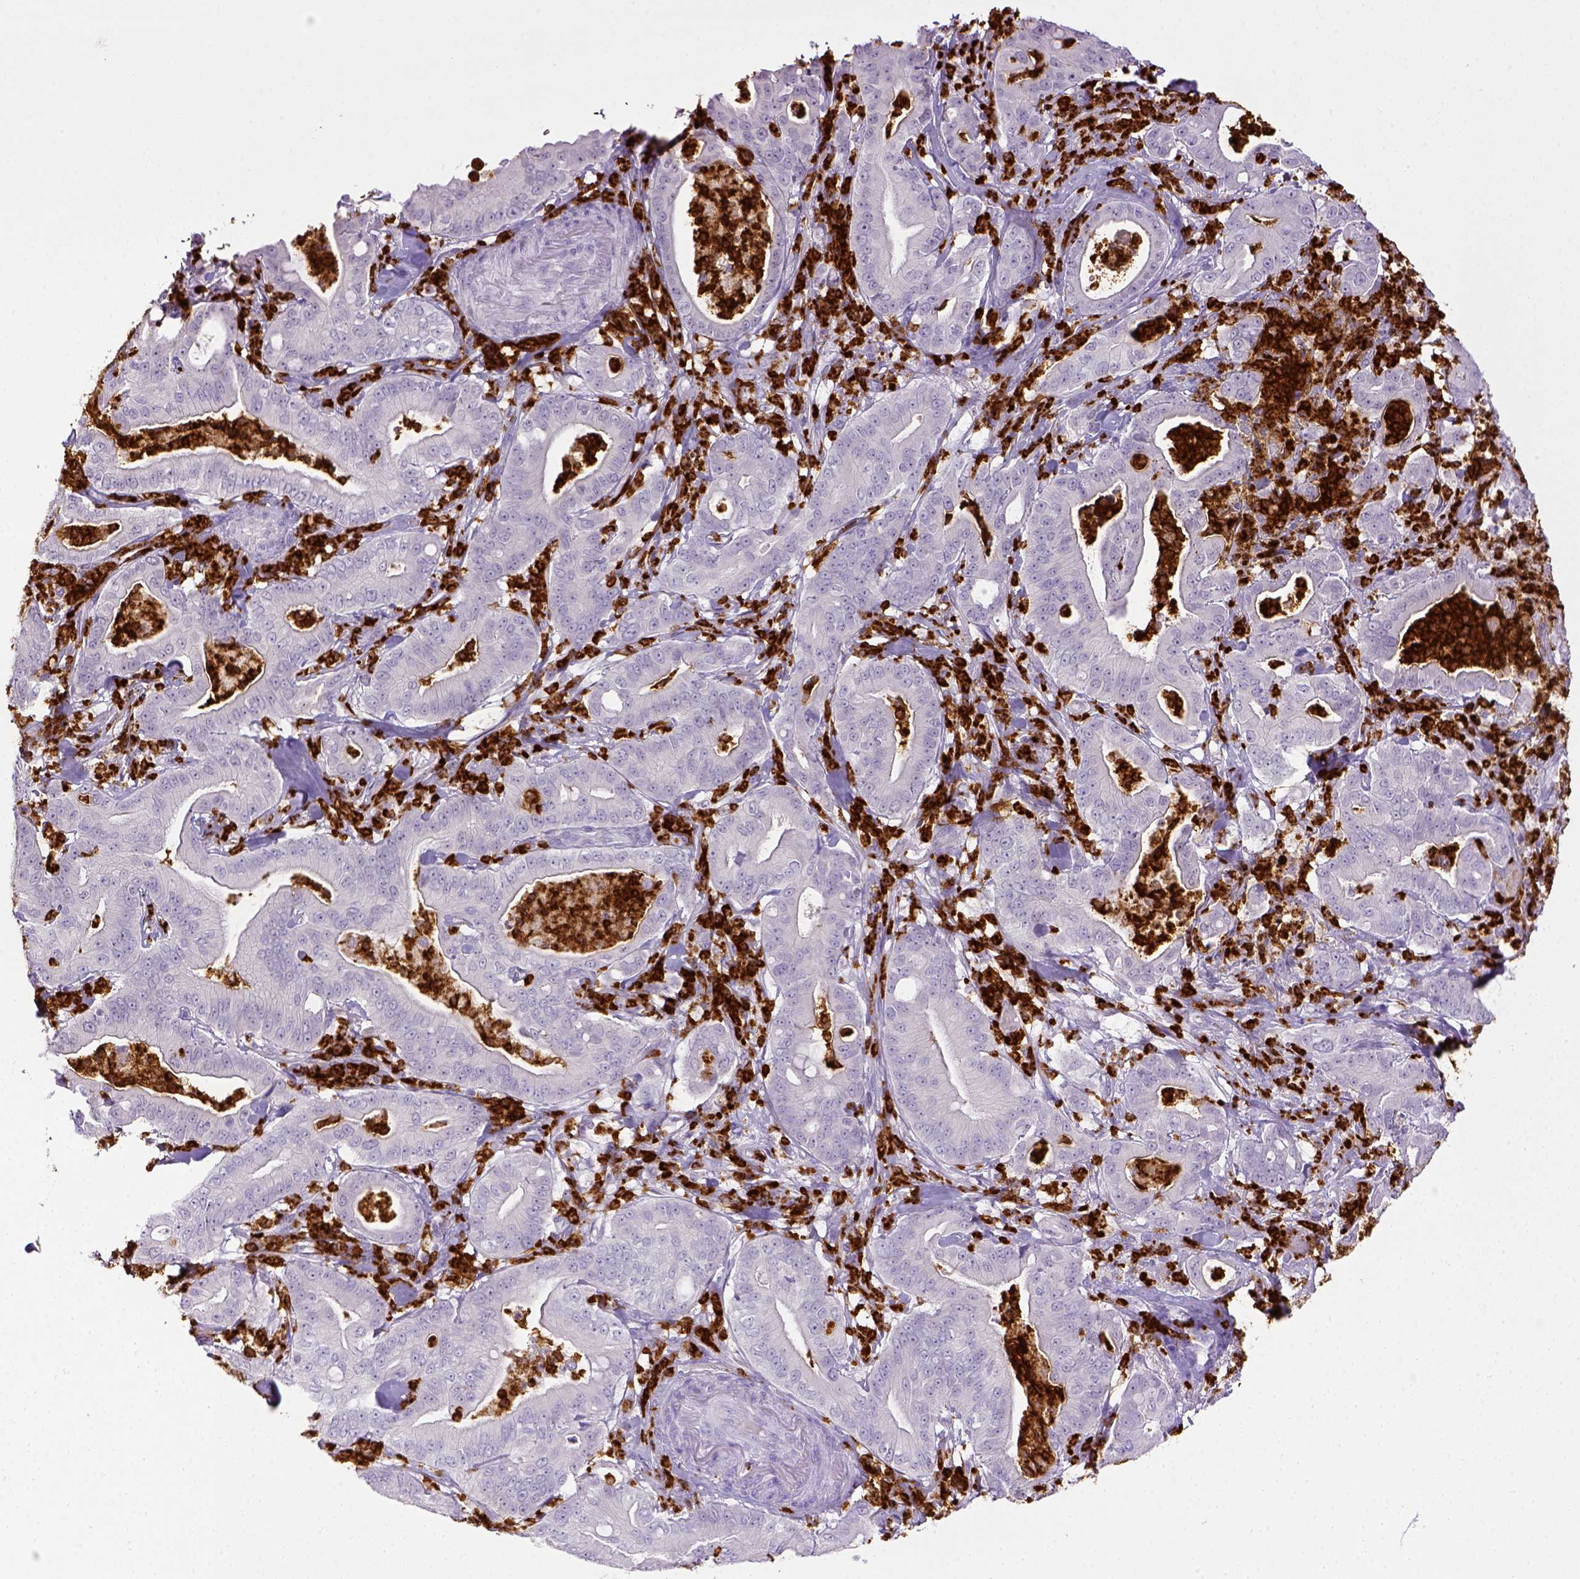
{"staining": {"intensity": "negative", "quantity": "none", "location": "none"}, "tissue": "pancreatic cancer", "cell_type": "Tumor cells", "image_type": "cancer", "snomed": [{"axis": "morphology", "description": "Adenocarcinoma, NOS"}, {"axis": "topography", "description": "Pancreas"}], "caption": "A high-resolution micrograph shows IHC staining of pancreatic cancer (adenocarcinoma), which displays no significant positivity in tumor cells.", "gene": "ITGAM", "patient": {"sex": "male", "age": 71}}